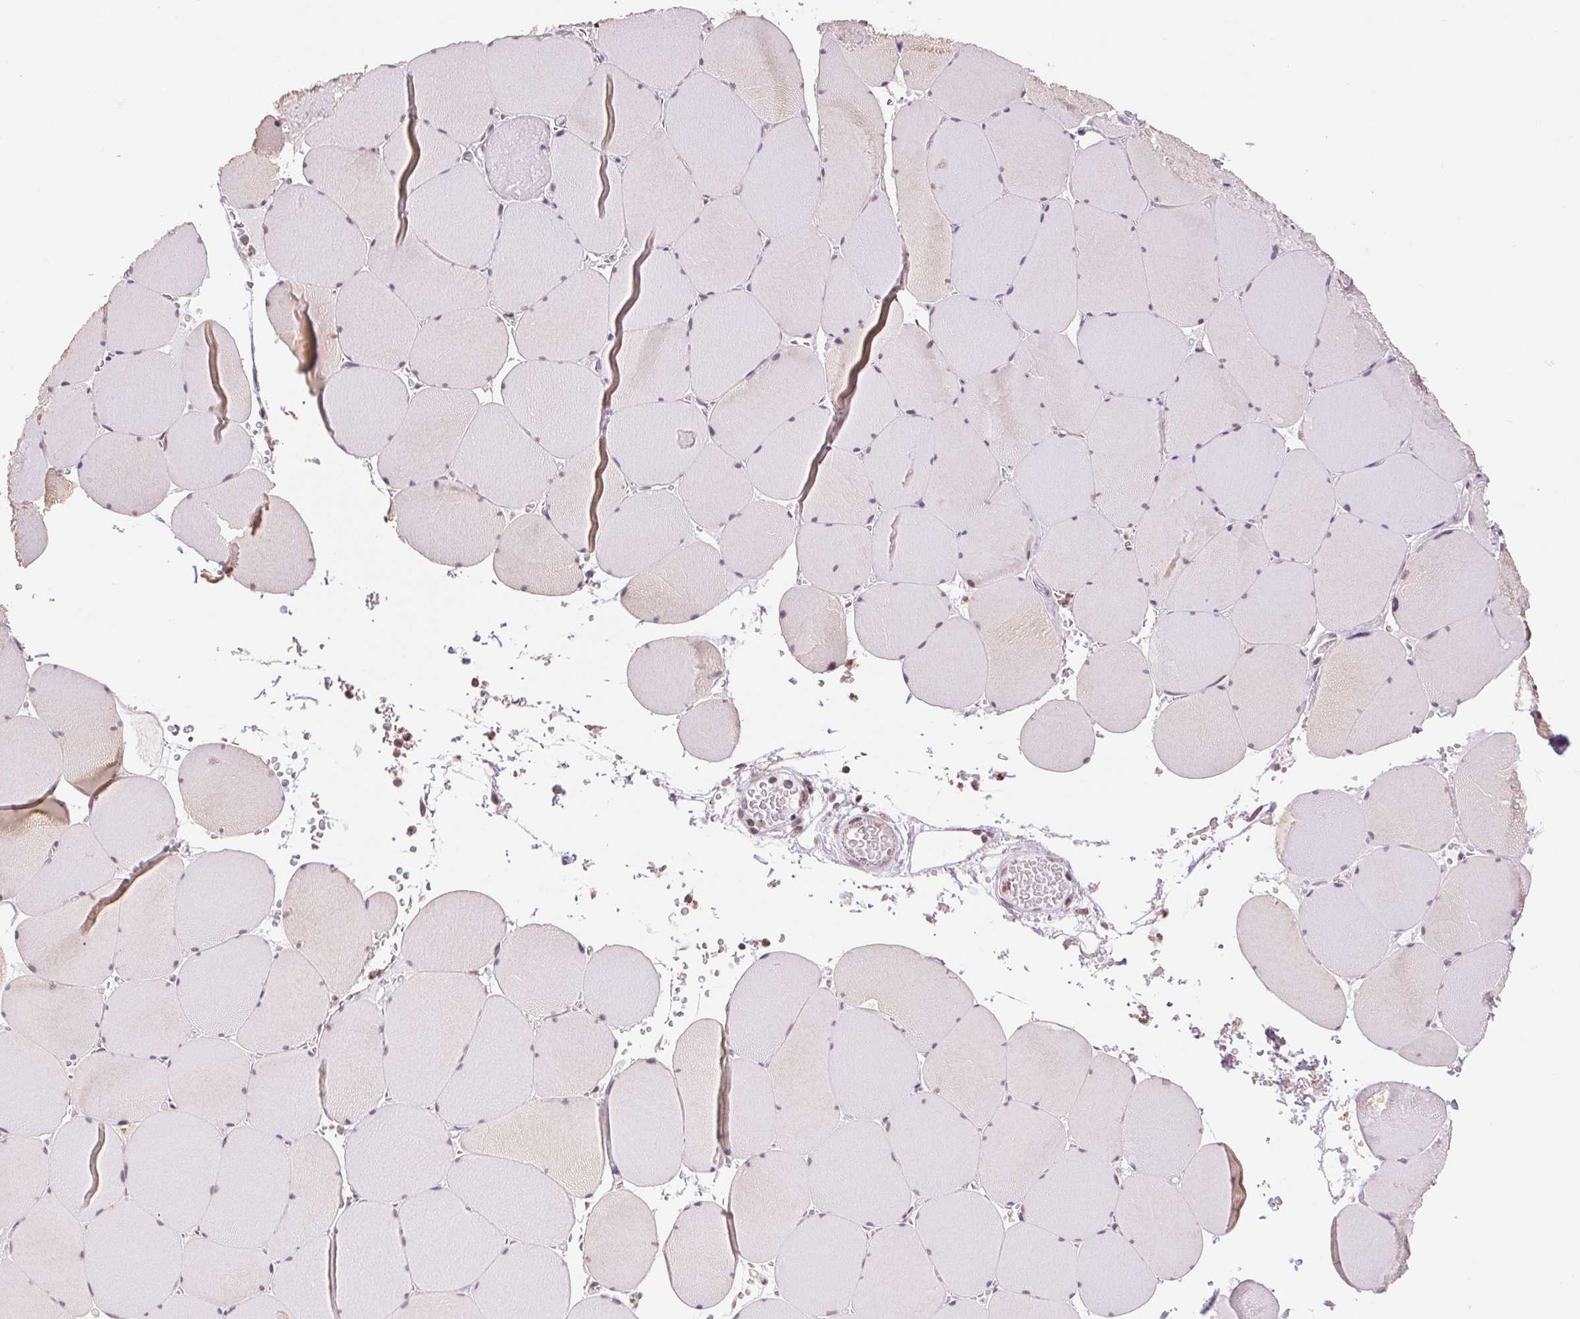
{"staining": {"intensity": "negative", "quantity": "none", "location": "none"}, "tissue": "skeletal muscle", "cell_type": "Myocytes", "image_type": "normal", "snomed": [{"axis": "morphology", "description": "Normal tissue, NOS"}, {"axis": "topography", "description": "Skeletal muscle"}], "caption": "Protein analysis of benign skeletal muscle demonstrates no significant expression in myocytes. (DAB immunohistochemistry with hematoxylin counter stain).", "gene": "GRHL3", "patient": {"sex": "male", "age": 25}}